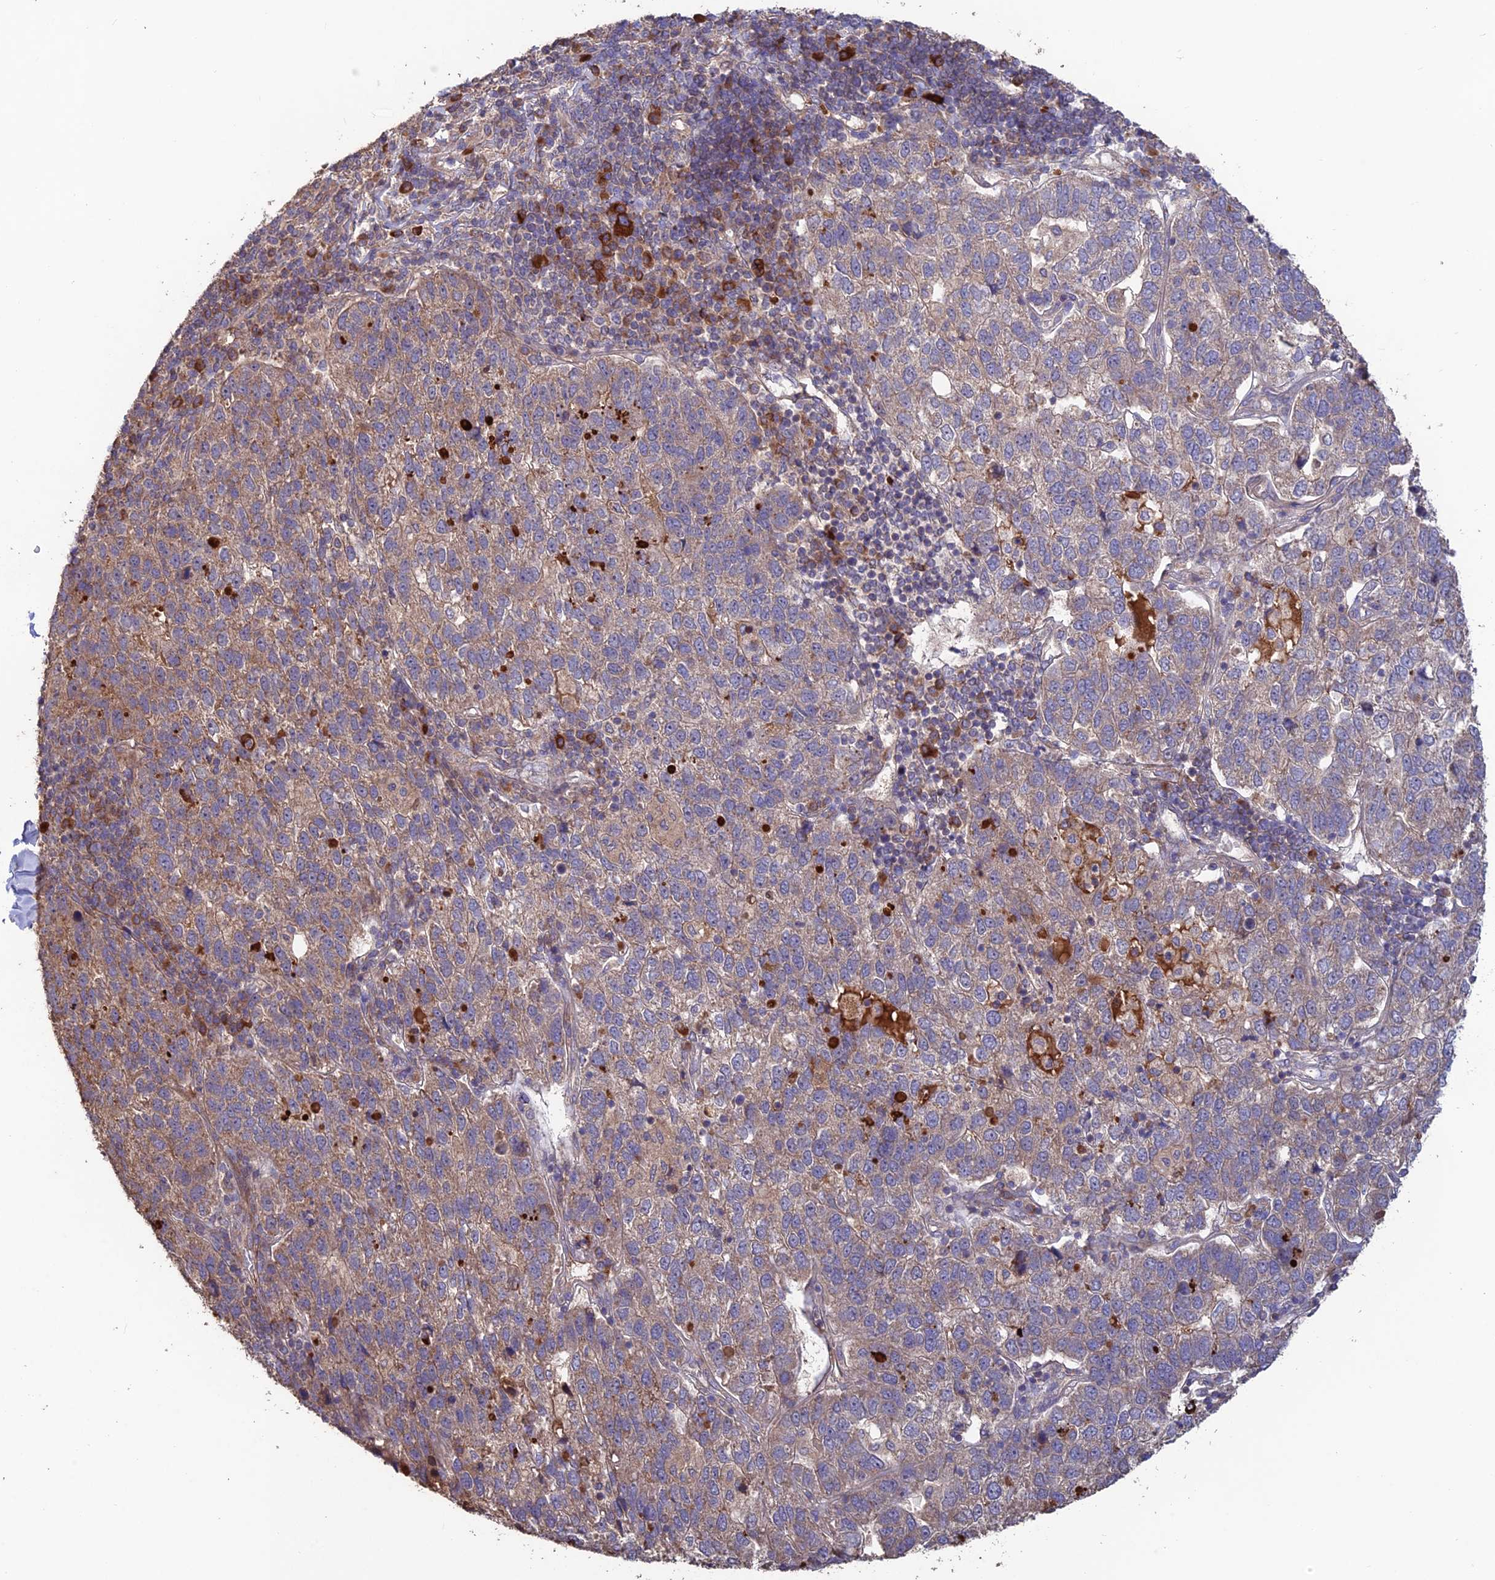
{"staining": {"intensity": "weak", "quantity": "25%-75%", "location": "cytoplasmic/membranous"}, "tissue": "pancreatic cancer", "cell_type": "Tumor cells", "image_type": "cancer", "snomed": [{"axis": "morphology", "description": "Adenocarcinoma, NOS"}, {"axis": "topography", "description": "Pancreas"}], "caption": "About 25%-75% of tumor cells in adenocarcinoma (pancreatic) display weak cytoplasmic/membranous protein expression as visualized by brown immunohistochemical staining.", "gene": "SHISA5", "patient": {"sex": "female", "age": 61}}